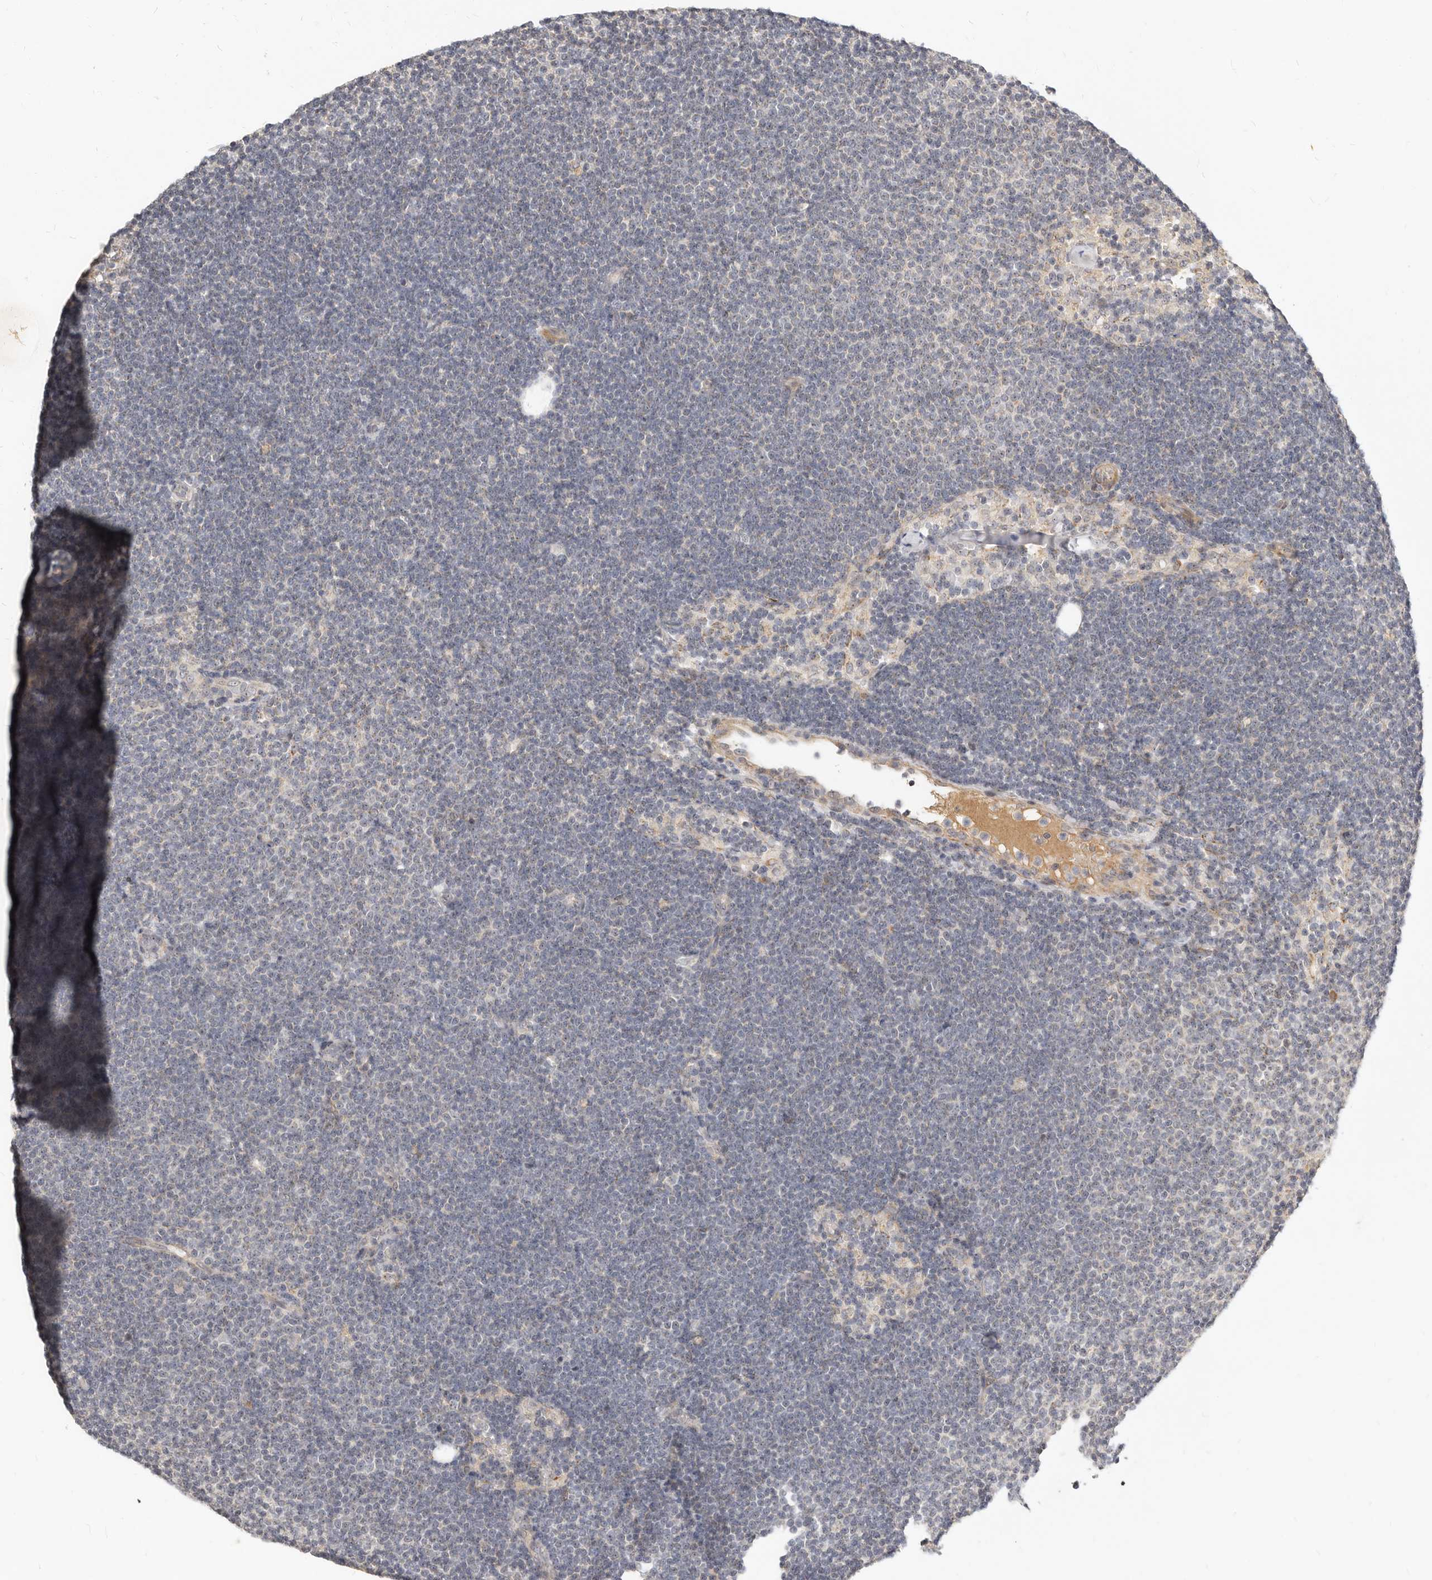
{"staining": {"intensity": "negative", "quantity": "none", "location": "none"}, "tissue": "lymphoma", "cell_type": "Tumor cells", "image_type": "cancer", "snomed": [{"axis": "morphology", "description": "Malignant lymphoma, non-Hodgkin's type, Low grade"}, {"axis": "topography", "description": "Lymph node"}], "caption": "IHC image of neoplastic tissue: human lymphoma stained with DAB demonstrates no significant protein staining in tumor cells.", "gene": "MICALL2", "patient": {"sex": "female", "age": 53}}